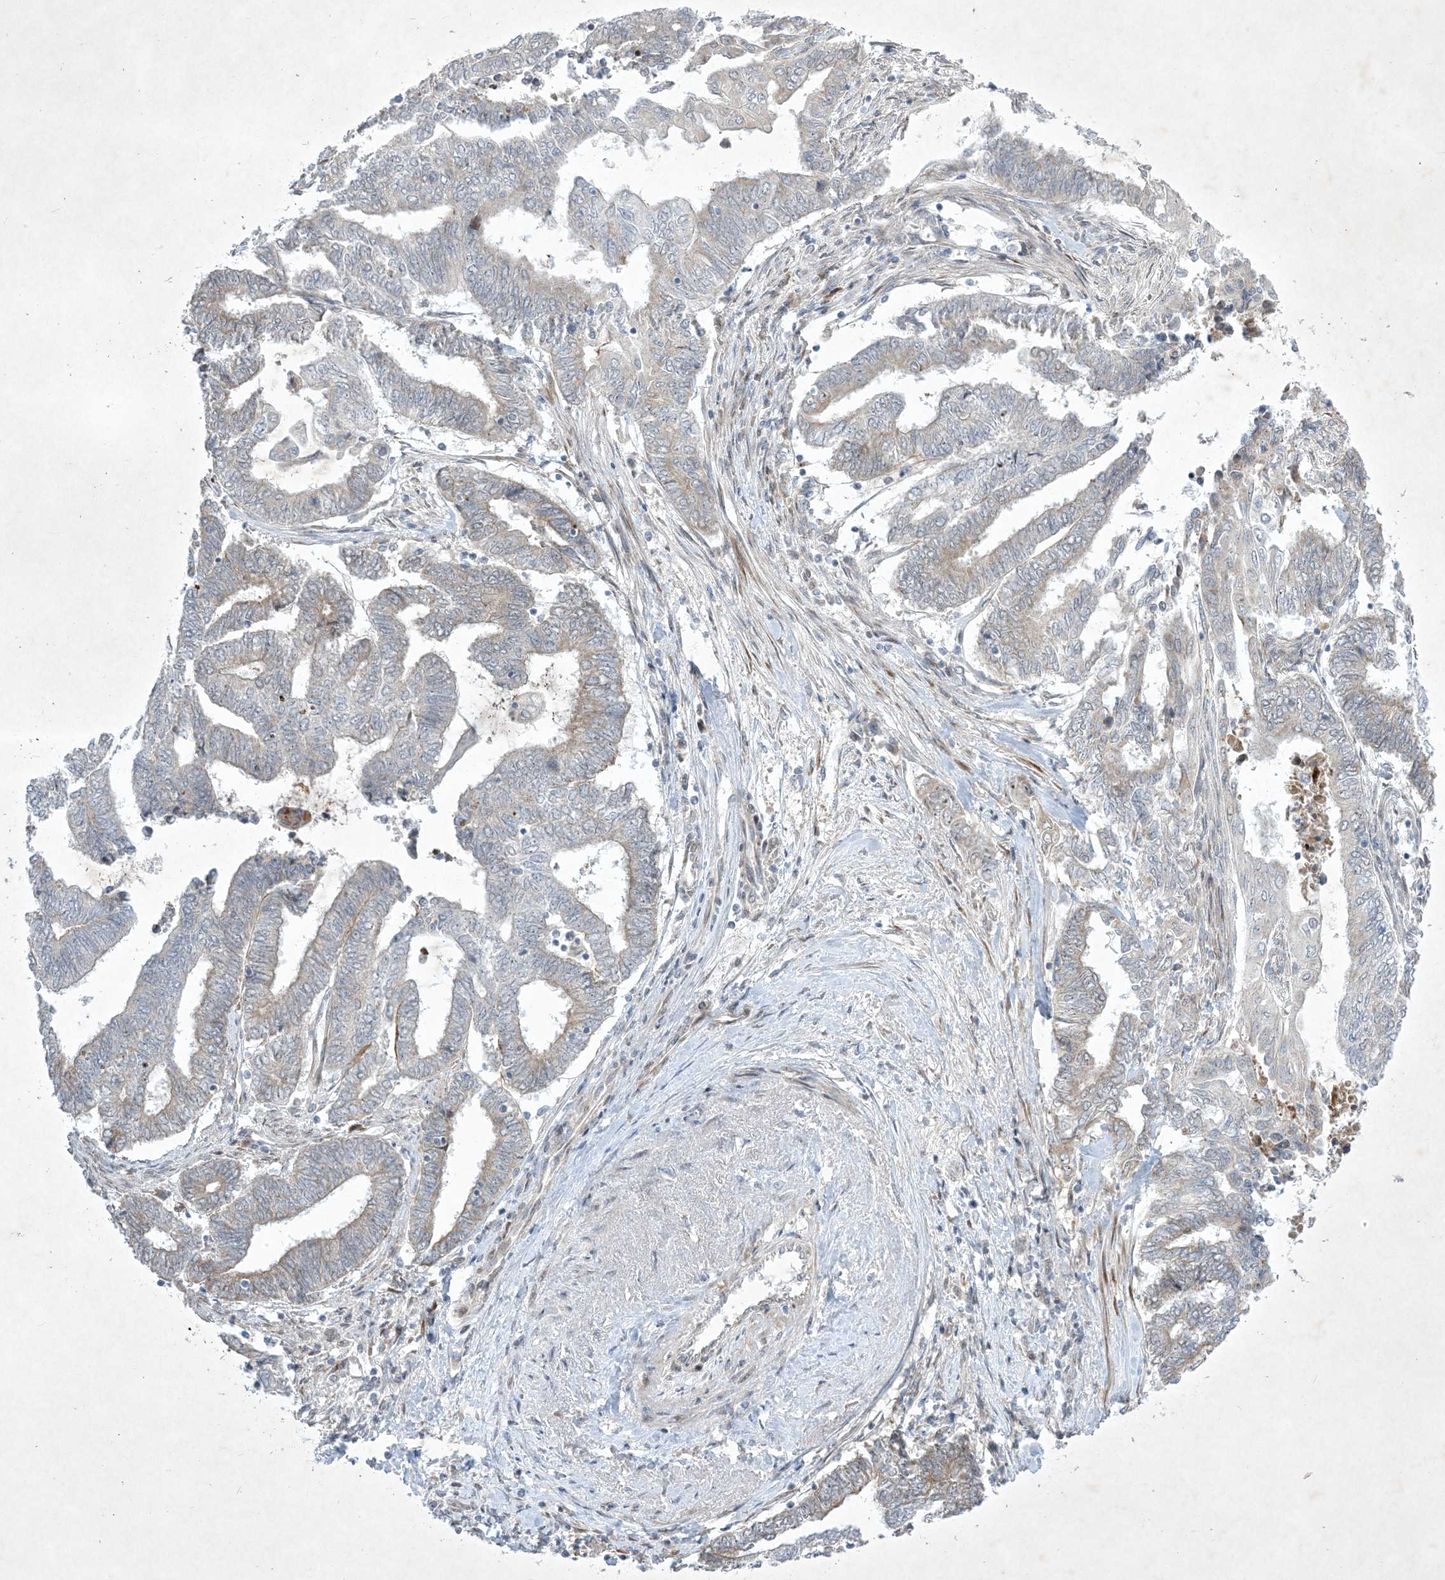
{"staining": {"intensity": "weak", "quantity": "<25%", "location": "cytoplasmic/membranous"}, "tissue": "endometrial cancer", "cell_type": "Tumor cells", "image_type": "cancer", "snomed": [{"axis": "morphology", "description": "Adenocarcinoma, NOS"}, {"axis": "topography", "description": "Uterus"}, {"axis": "topography", "description": "Endometrium"}], "caption": "Endometrial cancer stained for a protein using IHC demonstrates no positivity tumor cells.", "gene": "SOGA3", "patient": {"sex": "female", "age": 70}}